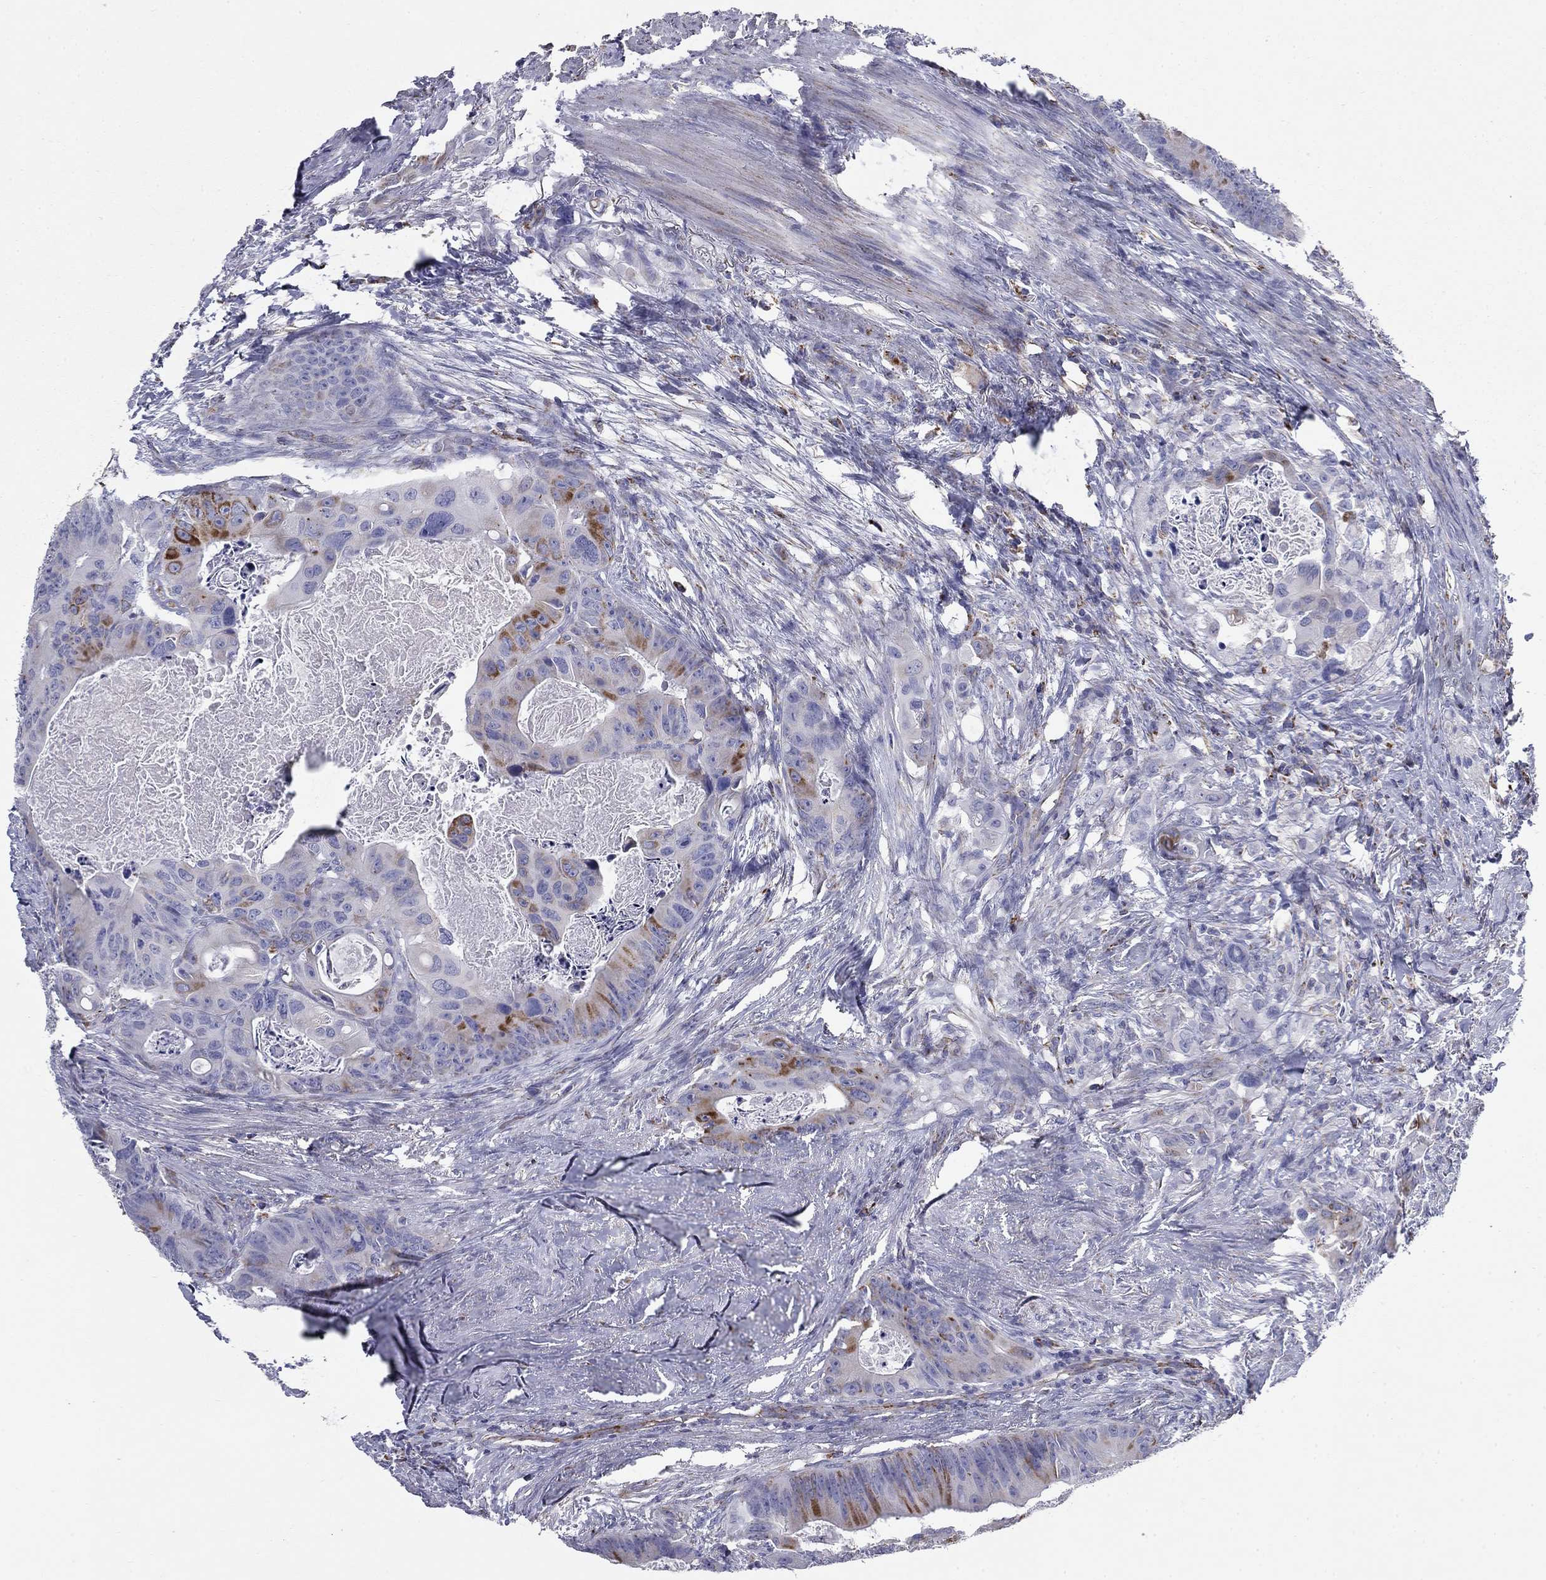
{"staining": {"intensity": "moderate", "quantity": "<25%", "location": "cytoplasmic/membranous"}, "tissue": "colorectal cancer", "cell_type": "Tumor cells", "image_type": "cancer", "snomed": [{"axis": "morphology", "description": "Adenocarcinoma, NOS"}, {"axis": "topography", "description": "Rectum"}], "caption": "IHC of human colorectal cancer demonstrates low levels of moderate cytoplasmic/membranous staining in about <25% of tumor cells. IHC stains the protein in brown and the nuclei are stained blue.", "gene": "NDUFA4L2", "patient": {"sex": "male", "age": 64}}